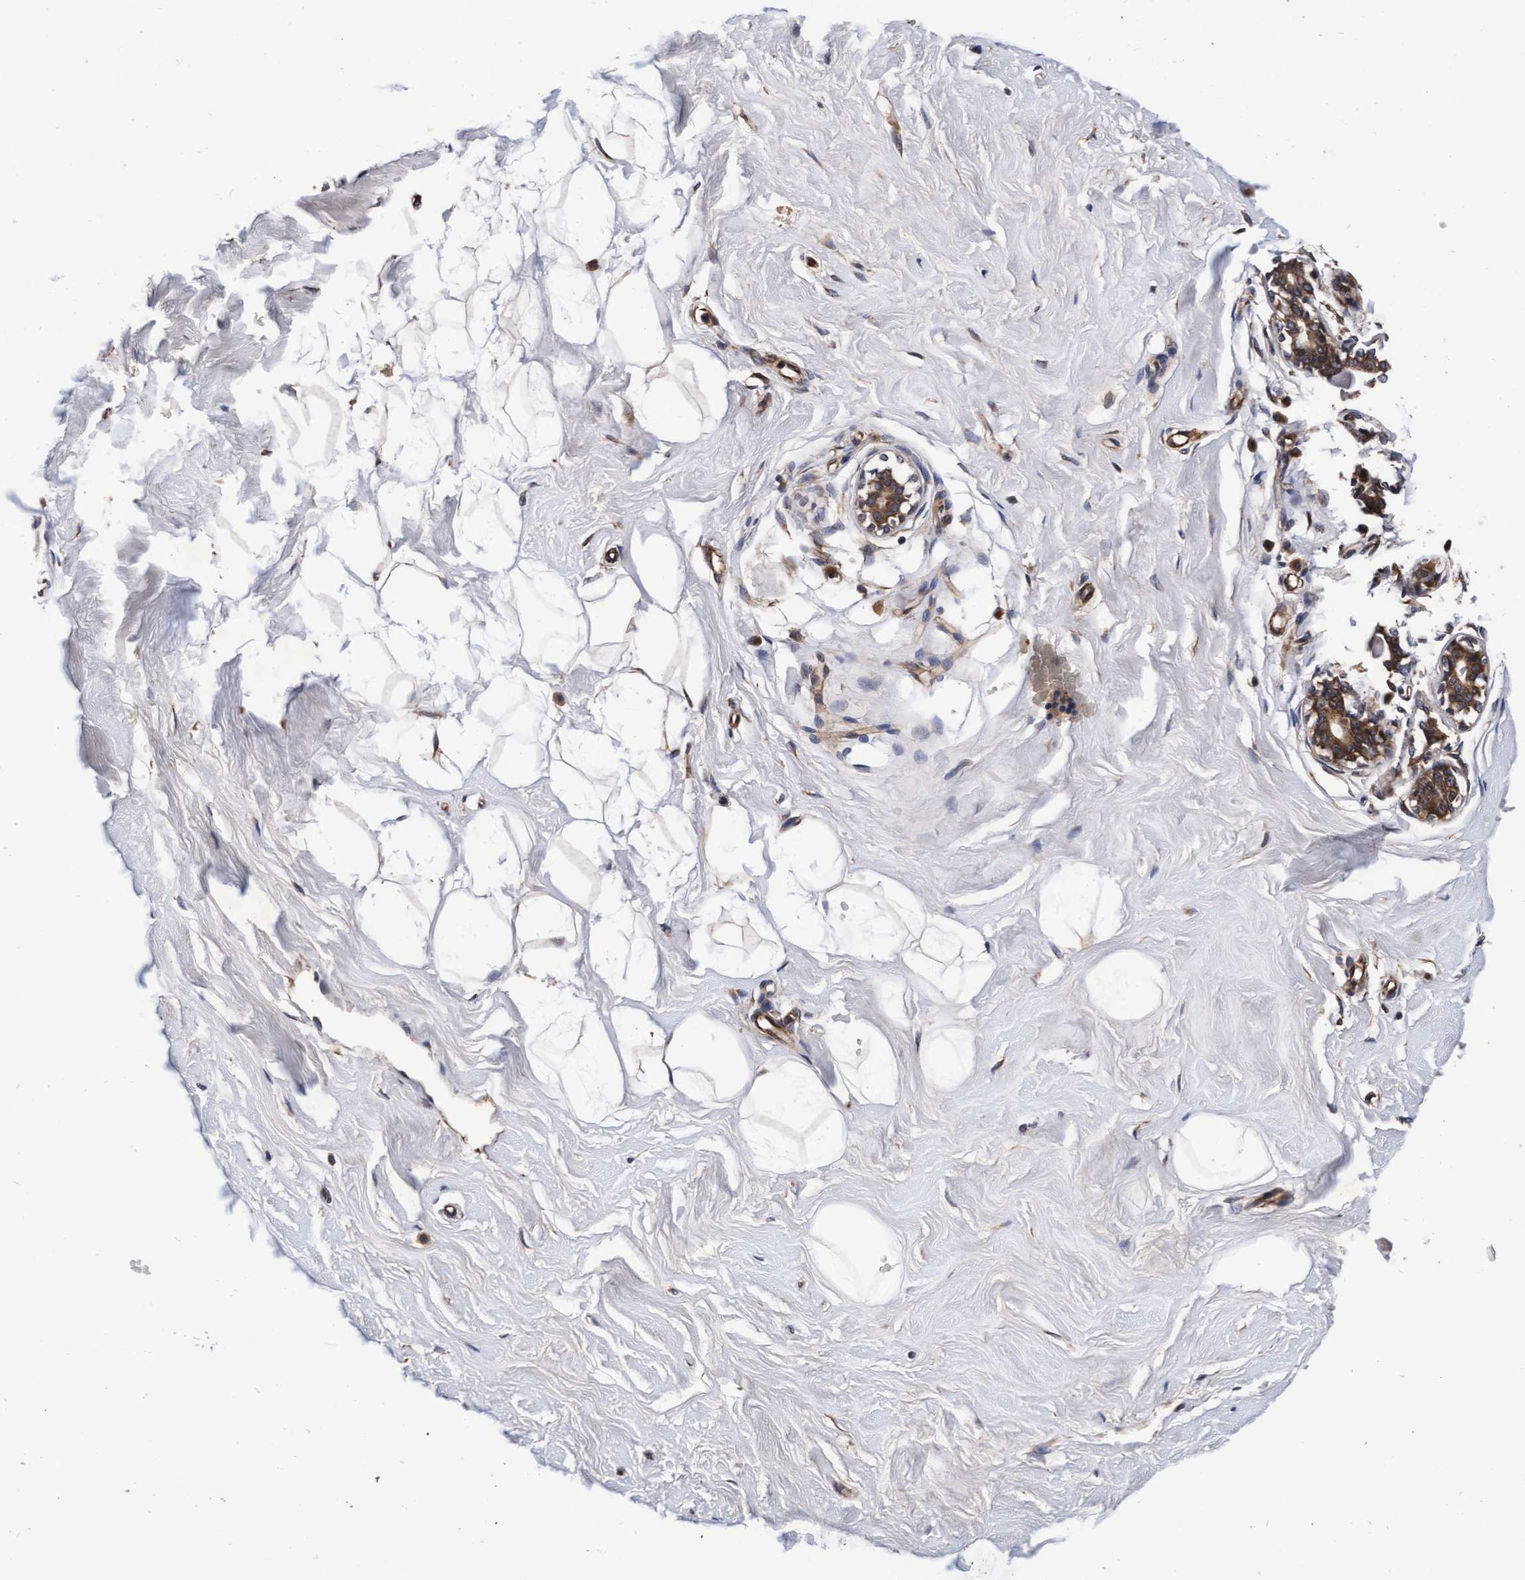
{"staining": {"intensity": "moderate", "quantity": ">75%", "location": "cytoplasmic/membranous"}, "tissue": "breast", "cell_type": "Adipocytes", "image_type": "normal", "snomed": [{"axis": "morphology", "description": "Normal tissue, NOS"}, {"axis": "topography", "description": "Breast"}], "caption": "Immunohistochemistry of normal breast reveals medium levels of moderate cytoplasmic/membranous positivity in approximately >75% of adipocytes.", "gene": "EFCAB13", "patient": {"sex": "female", "age": 23}}